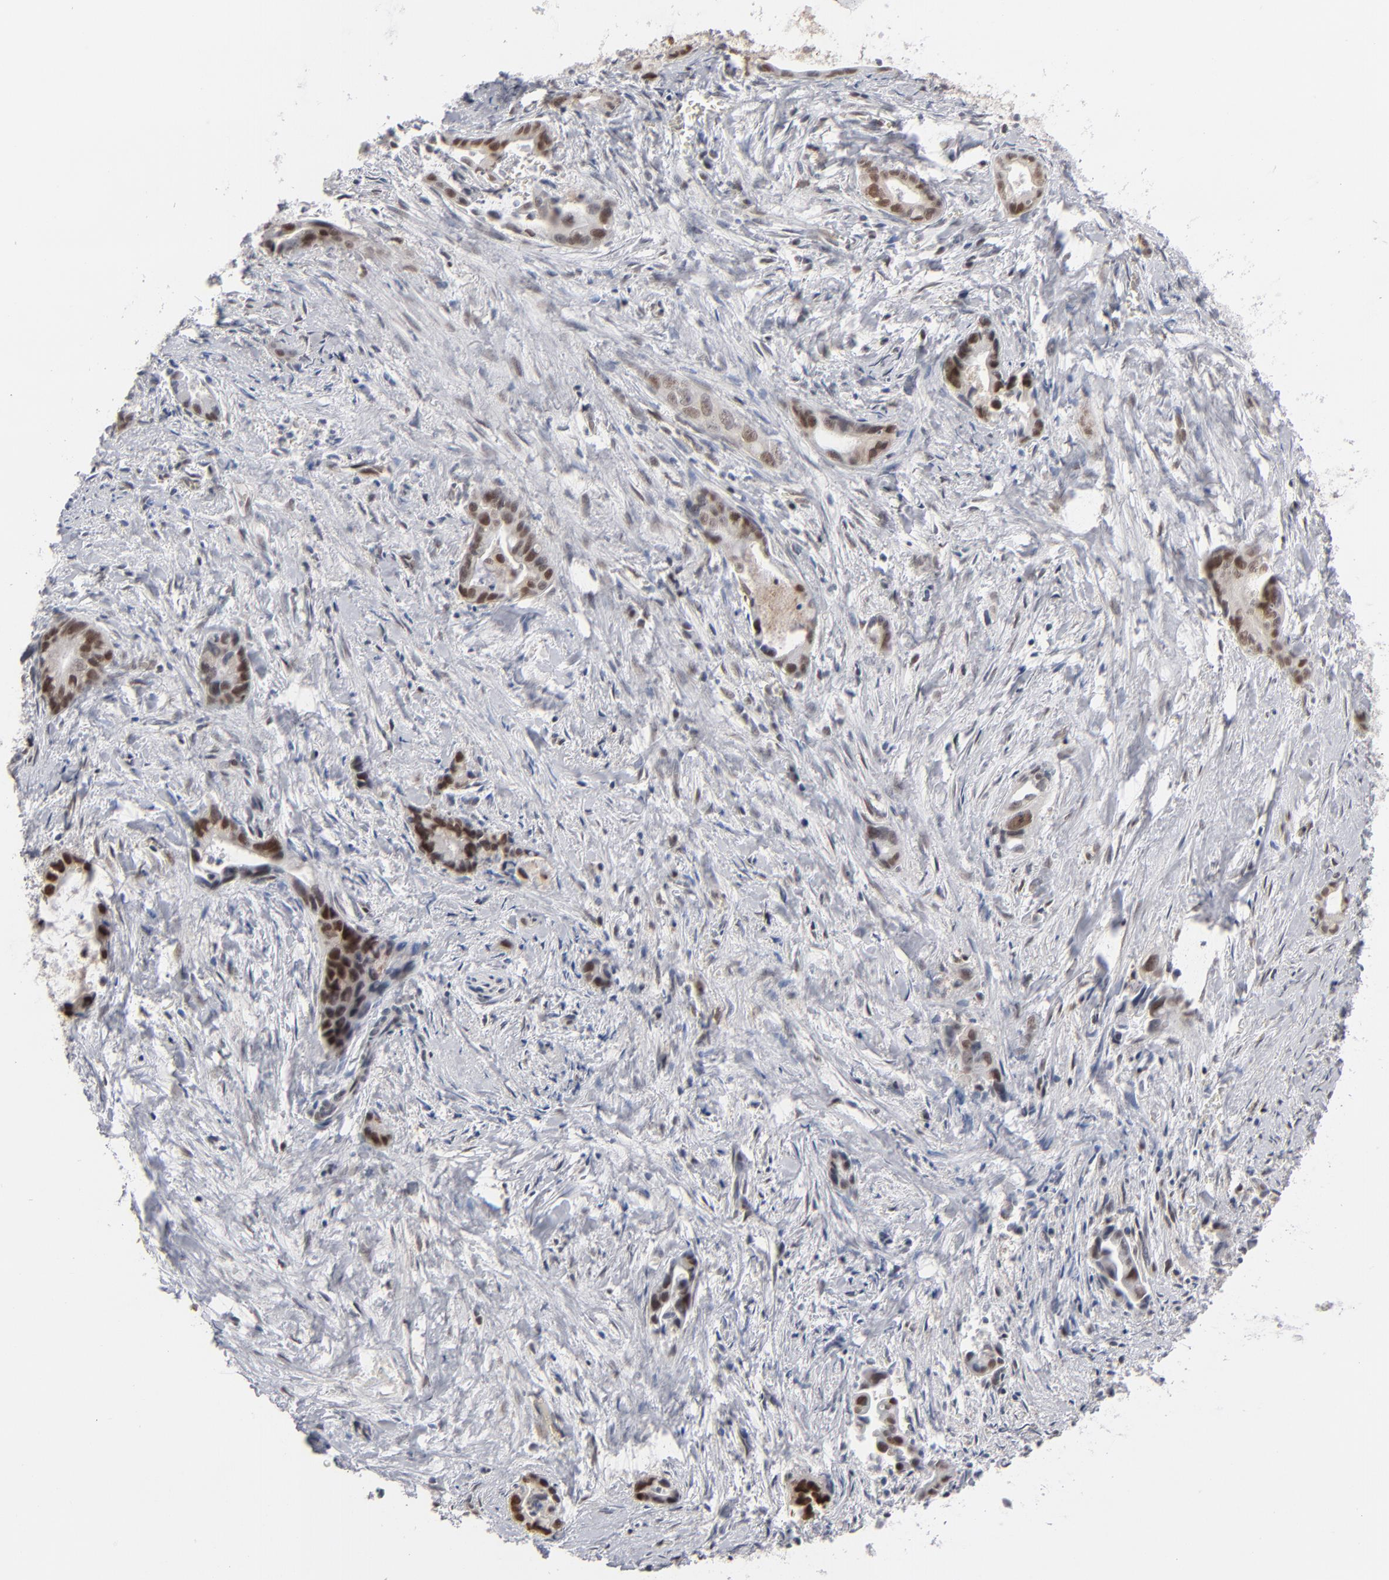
{"staining": {"intensity": "strong", "quantity": ">75%", "location": "nuclear"}, "tissue": "liver cancer", "cell_type": "Tumor cells", "image_type": "cancer", "snomed": [{"axis": "morphology", "description": "Cholangiocarcinoma"}, {"axis": "topography", "description": "Liver"}], "caption": "Immunohistochemistry histopathology image of neoplastic tissue: liver cholangiocarcinoma stained using immunohistochemistry (IHC) reveals high levels of strong protein expression localized specifically in the nuclear of tumor cells, appearing as a nuclear brown color.", "gene": "IRF9", "patient": {"sex": "female", "age": 55}}